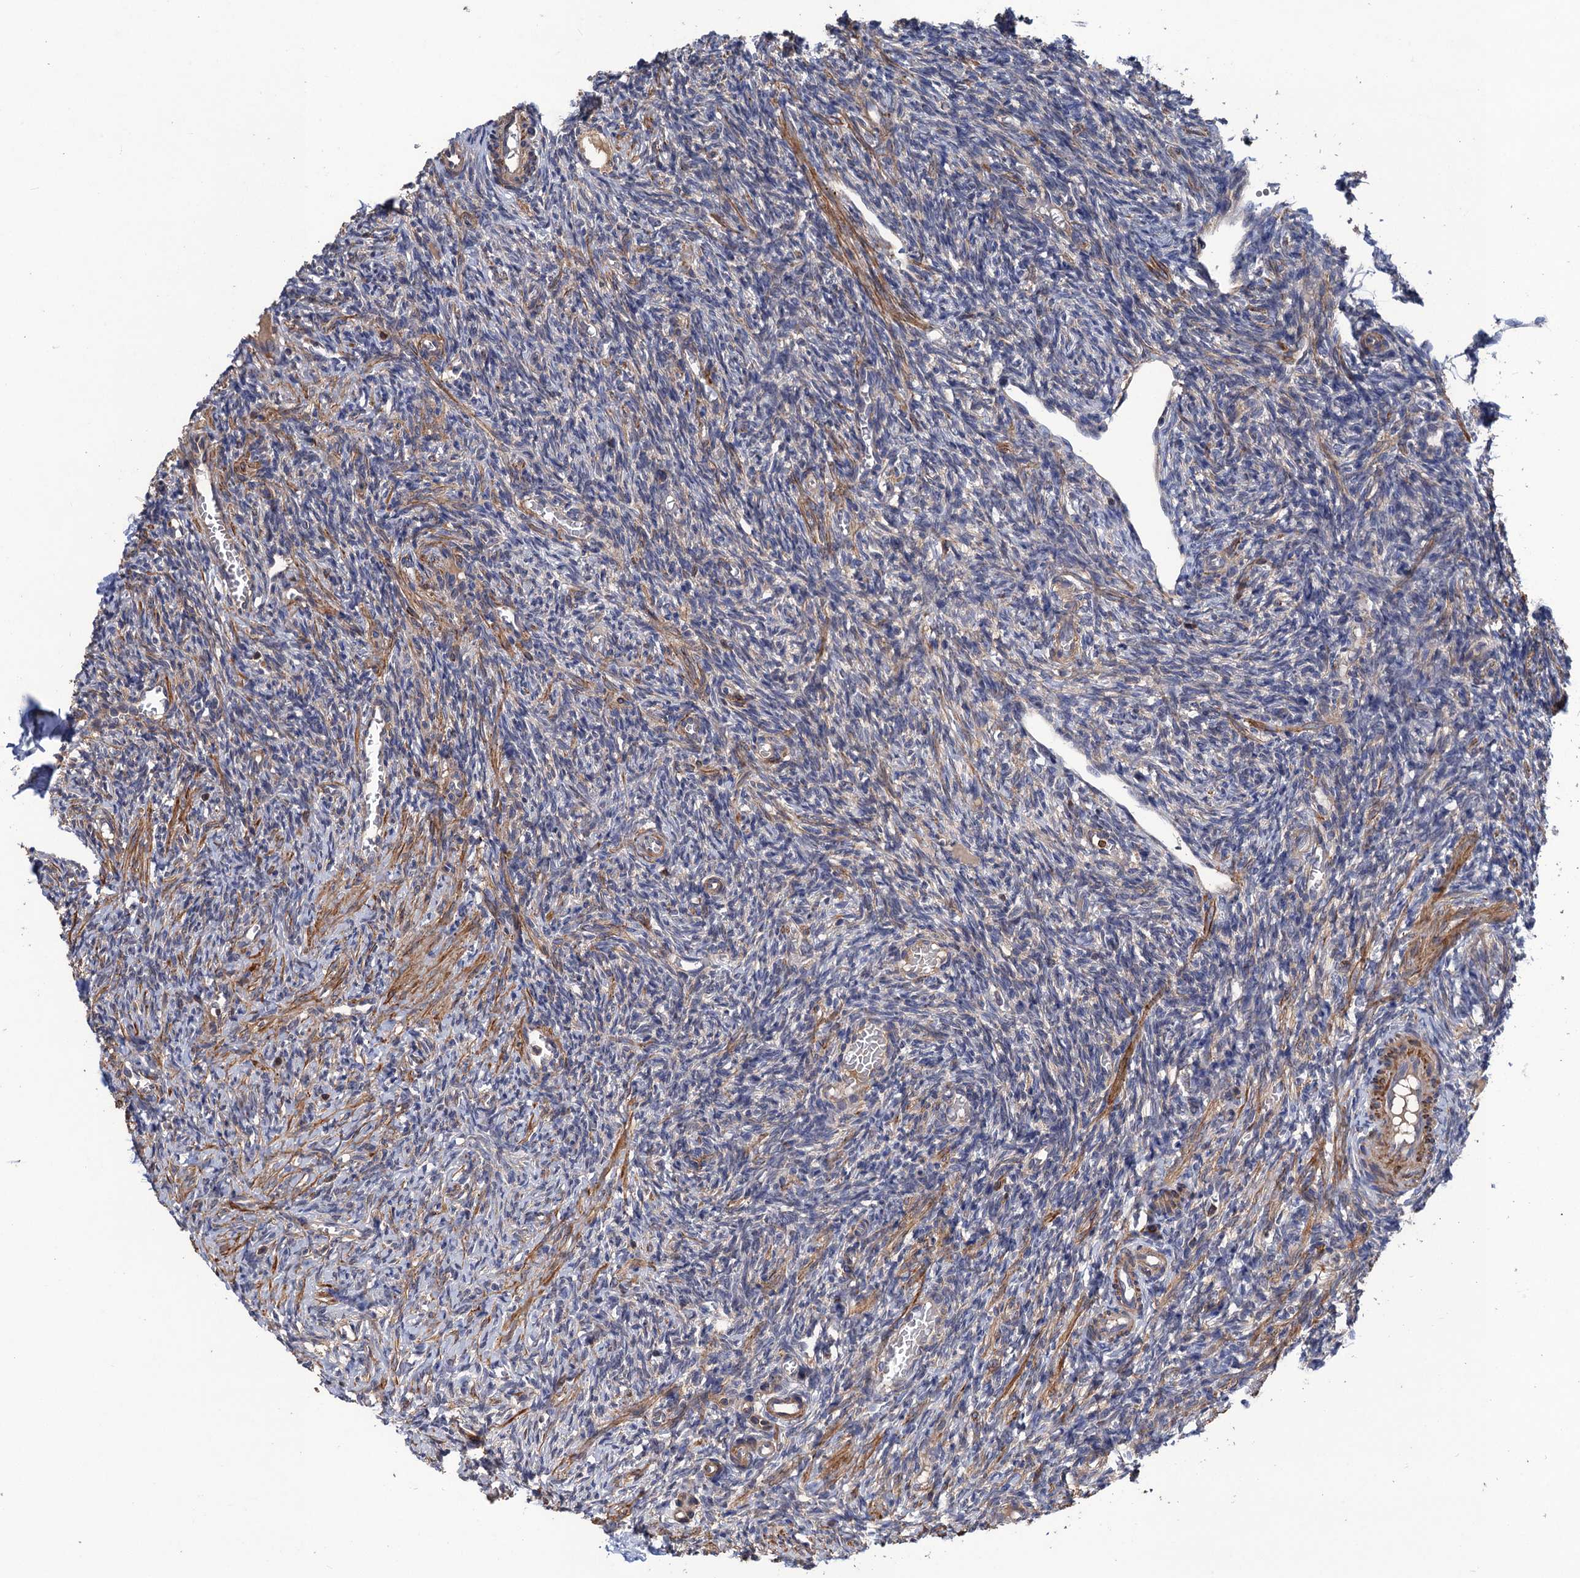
{"staining": {"intensity": "weak", "quantity": "<25%", "location": "cytoplasmic/membranous"}, "tissue": "ovary", "cell_type": "Ovarian stroma cells", "image_type": "normal", "snomed": [{"axis": "morphology", "description": "Normal tissue, NOS"}, {"axis": "topography", "description": "Ovary"}], "caption": "Immunohistochemistry micrograph of unremarkable ovary stained for a protein (brown), which displays no expression in ovarian stroma cells. Nuclei are stained in blue.", "gene": "DGKA", "patient": {"sex": "female", "age": 27}}